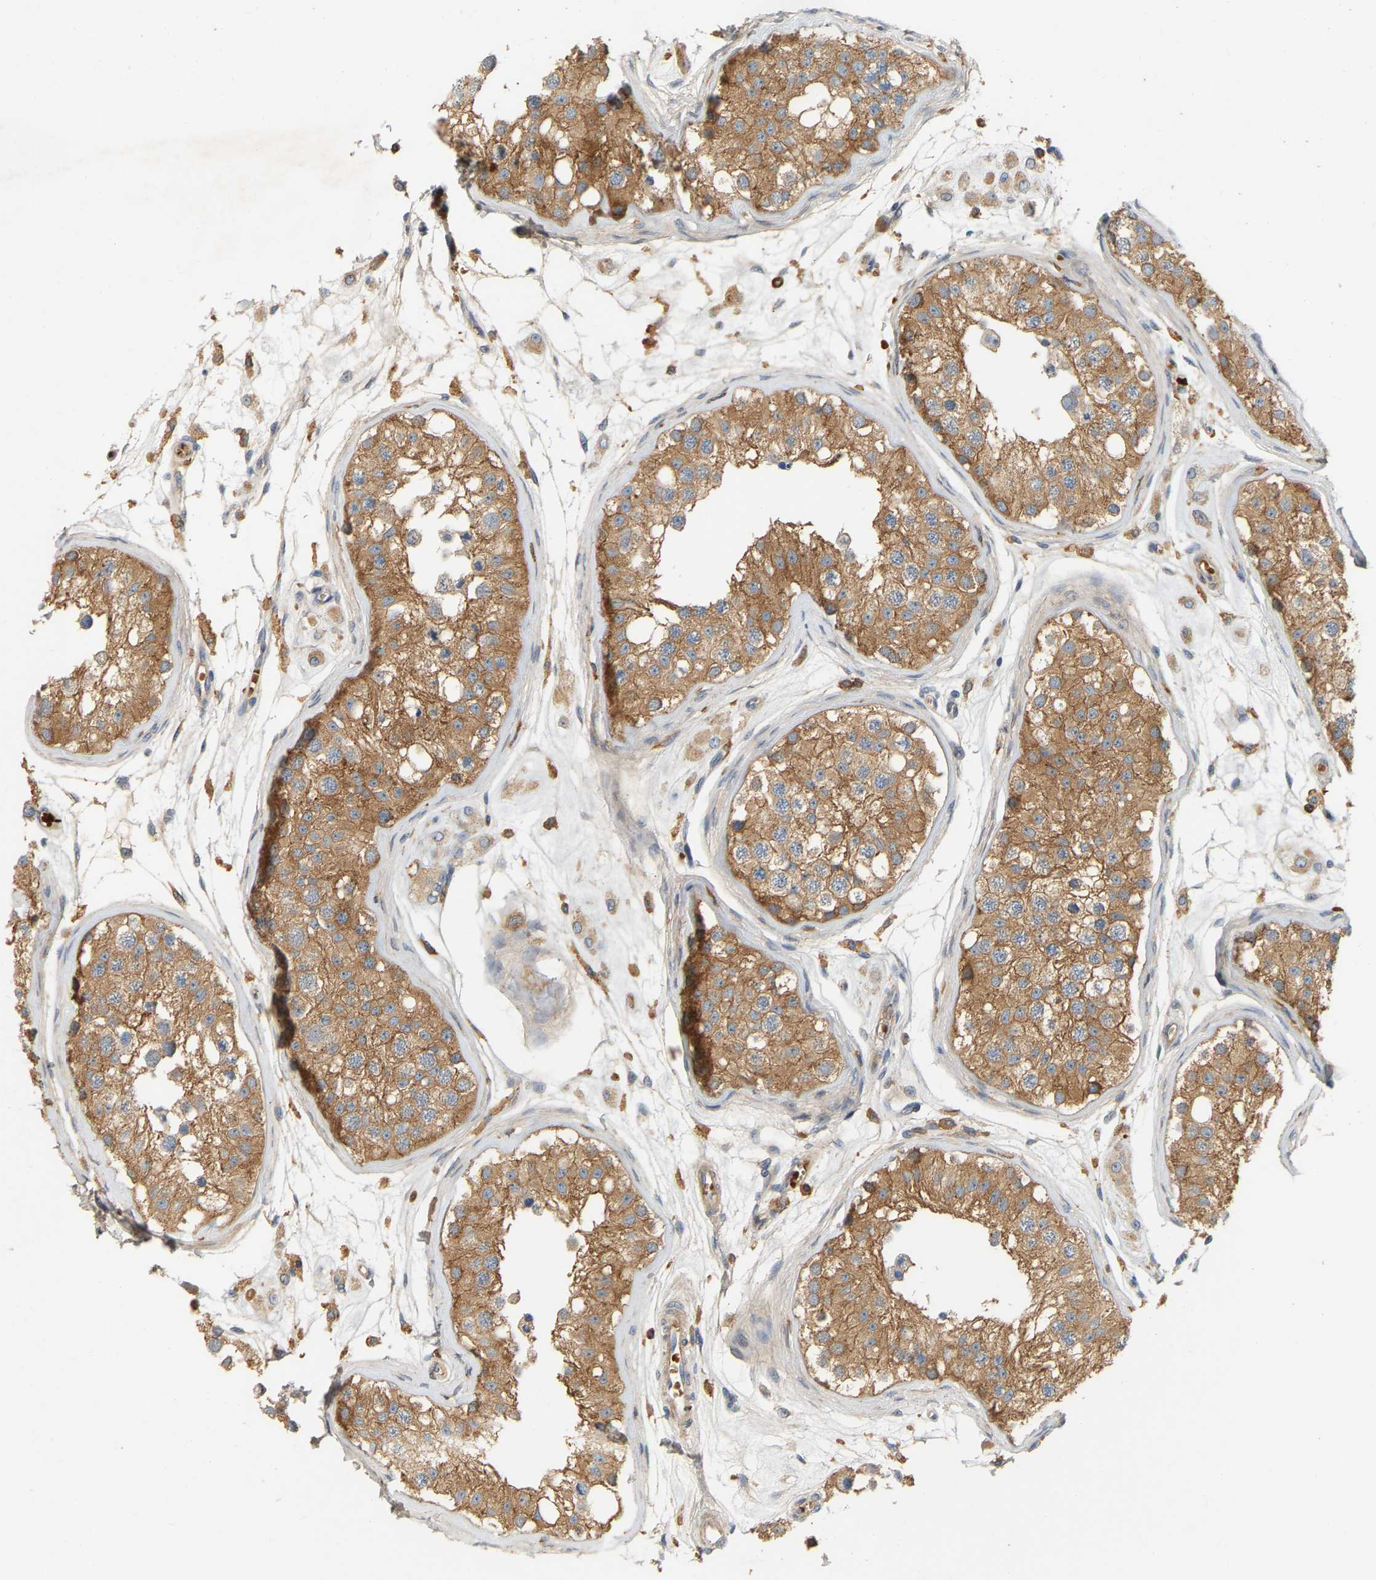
{"staining": {"intensity": "moderate", "quantity": ">75%", "location": "cytoplasmic/membranous"}, "tissue": "testis", "cell_type": "Cells in seminiferous ducts", "image_type": "normal", "snomed": [{"axis": "morphology", "description": "Normal tissue, NOS"}, {"axis": "morphology", "description": "Adenocarcinoma, metastatic, NOS"}, {"axis": "topography", "description": "Testis"}], "caption": "Immunohistochemistry (IHC) photomicrograph of unremarkable human testis stained for a protein (brown), which displays medium levels of moderate cytoplasmic/membranous positivity in about >75% of cells in seminiferous ducts.", "gene": "AKAP13", "patient": {"sex": "male", "age": 26}}